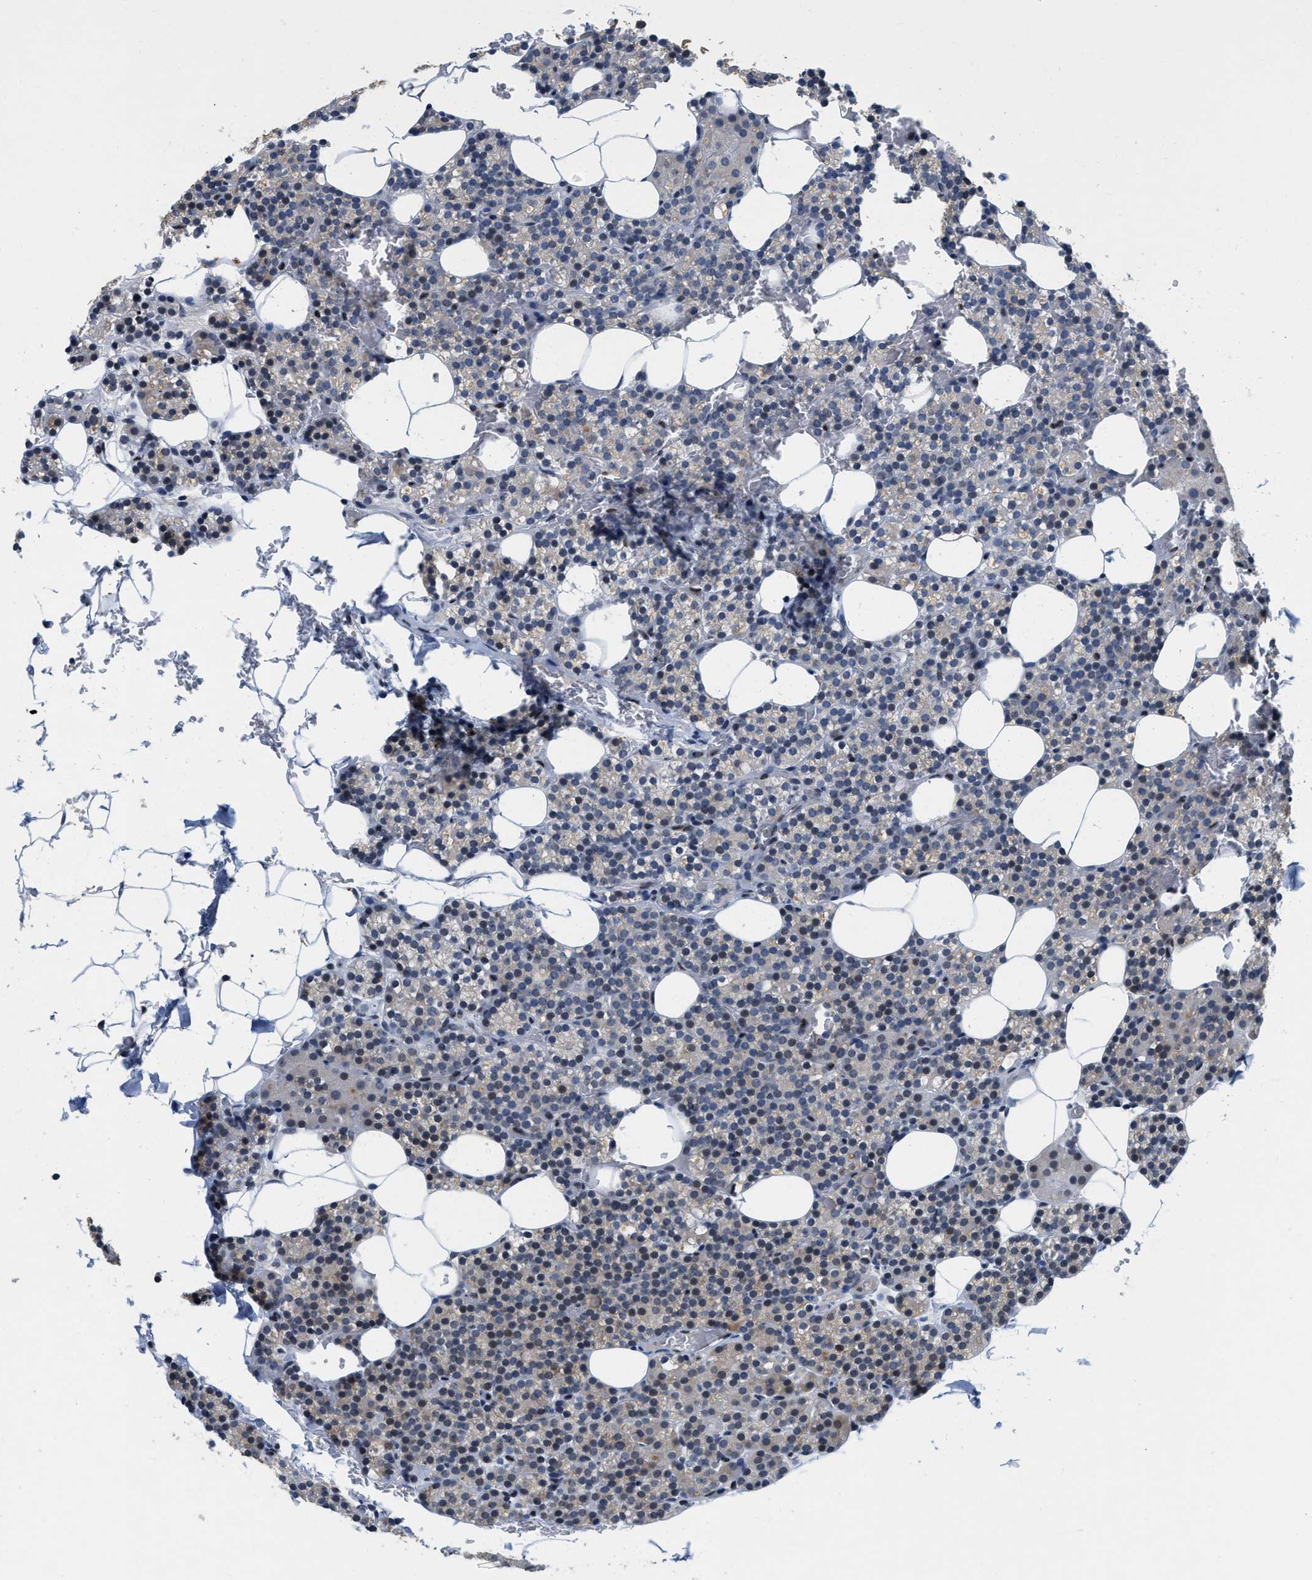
{"staining": {"intensity": "moderate", "quantity": "<25%", "location": "nuclear"}, "tissue": "parathyroid gland", "cell_type": "Glandular cells", "image_type": "normal", "snomed": [{"axis": "morphology", "description": "Normal tissue, NOS"}, {"axis": "morphology", "description": "Inflammation chronic"}, {"axis": "morphology", "description": "Goiter, colloid"}, {"axis": "topography", "description": "Thyroid gland"}, {"axis": "topography", "description": "Parathyroid gland"}], "caption": "High-power microscopy captured an immunohistochemistry micrograph of benign parathyroid gland, revealing moderate nuclear positivity in about <25% of glandular cells. (DAB (3,3'-diaminobenzidine) IHC, brown staining for protein, blue staining for nuclei).", "gene": "VIP", "patient": {"sex": "male", "age": 65}}